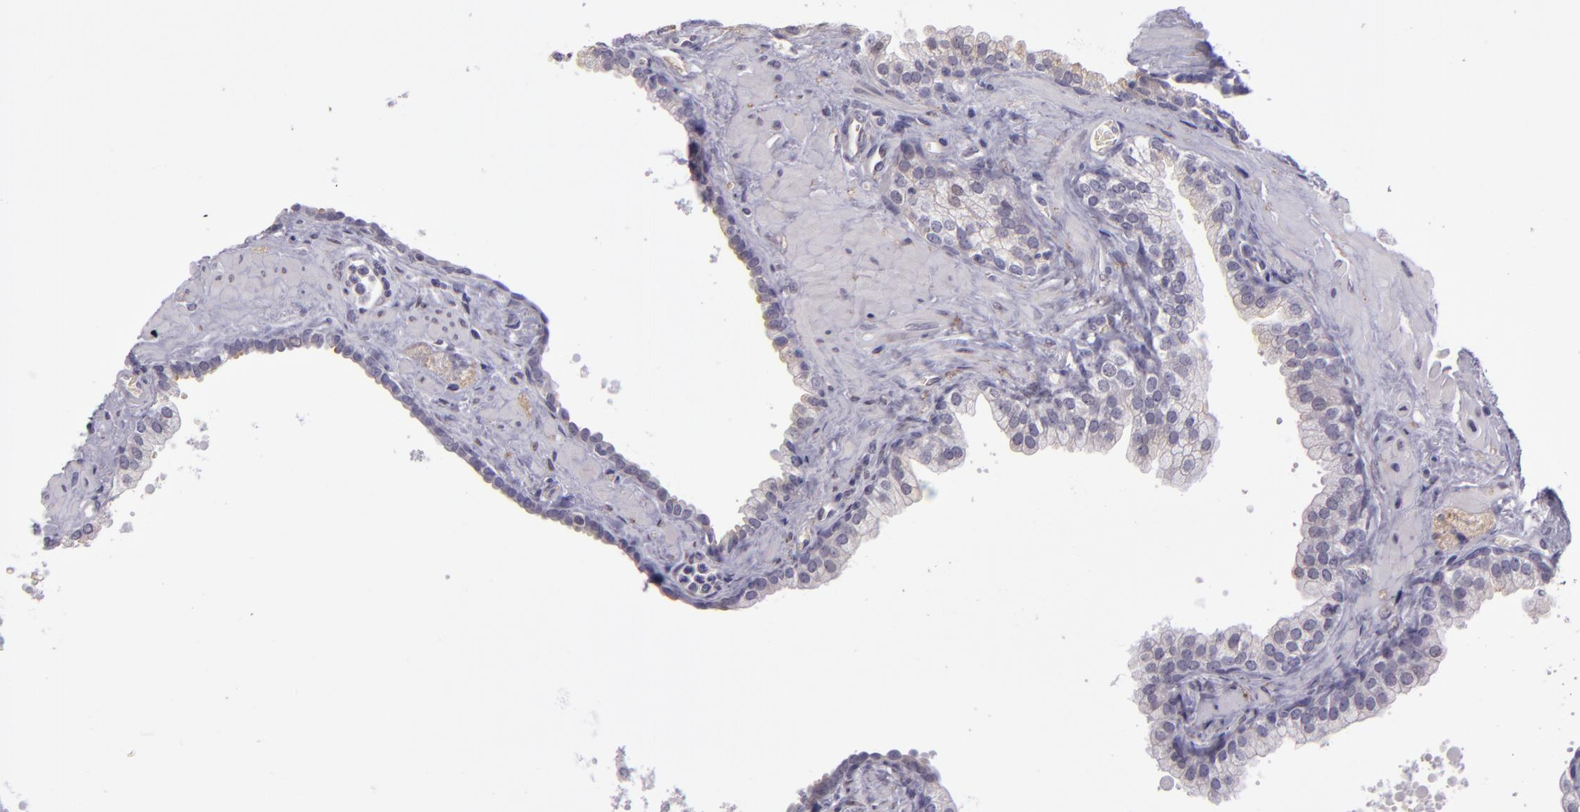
{"staining": {"intensity": "negative", "quantity": "none", "location": "none"}, "tissue": "prostate", "cell_type": "Glandular cells", "image_type": "normal", "snomed": [{"axis": "morphology", "description": "Normal tissue, NOS"}, {"axis": "topography", "description": "Prostate"}], "caption": "High power microscopy image of an IHC micrograph of normal prostate, revealing no significant positivity in glandular cells. (Brightfield microscopy of DAB (3,3'-diaminobenzidine) immunohistochemistry at high magnification).", "gene": "SNCB", "patient": {"sex": "male", "age": 60}}